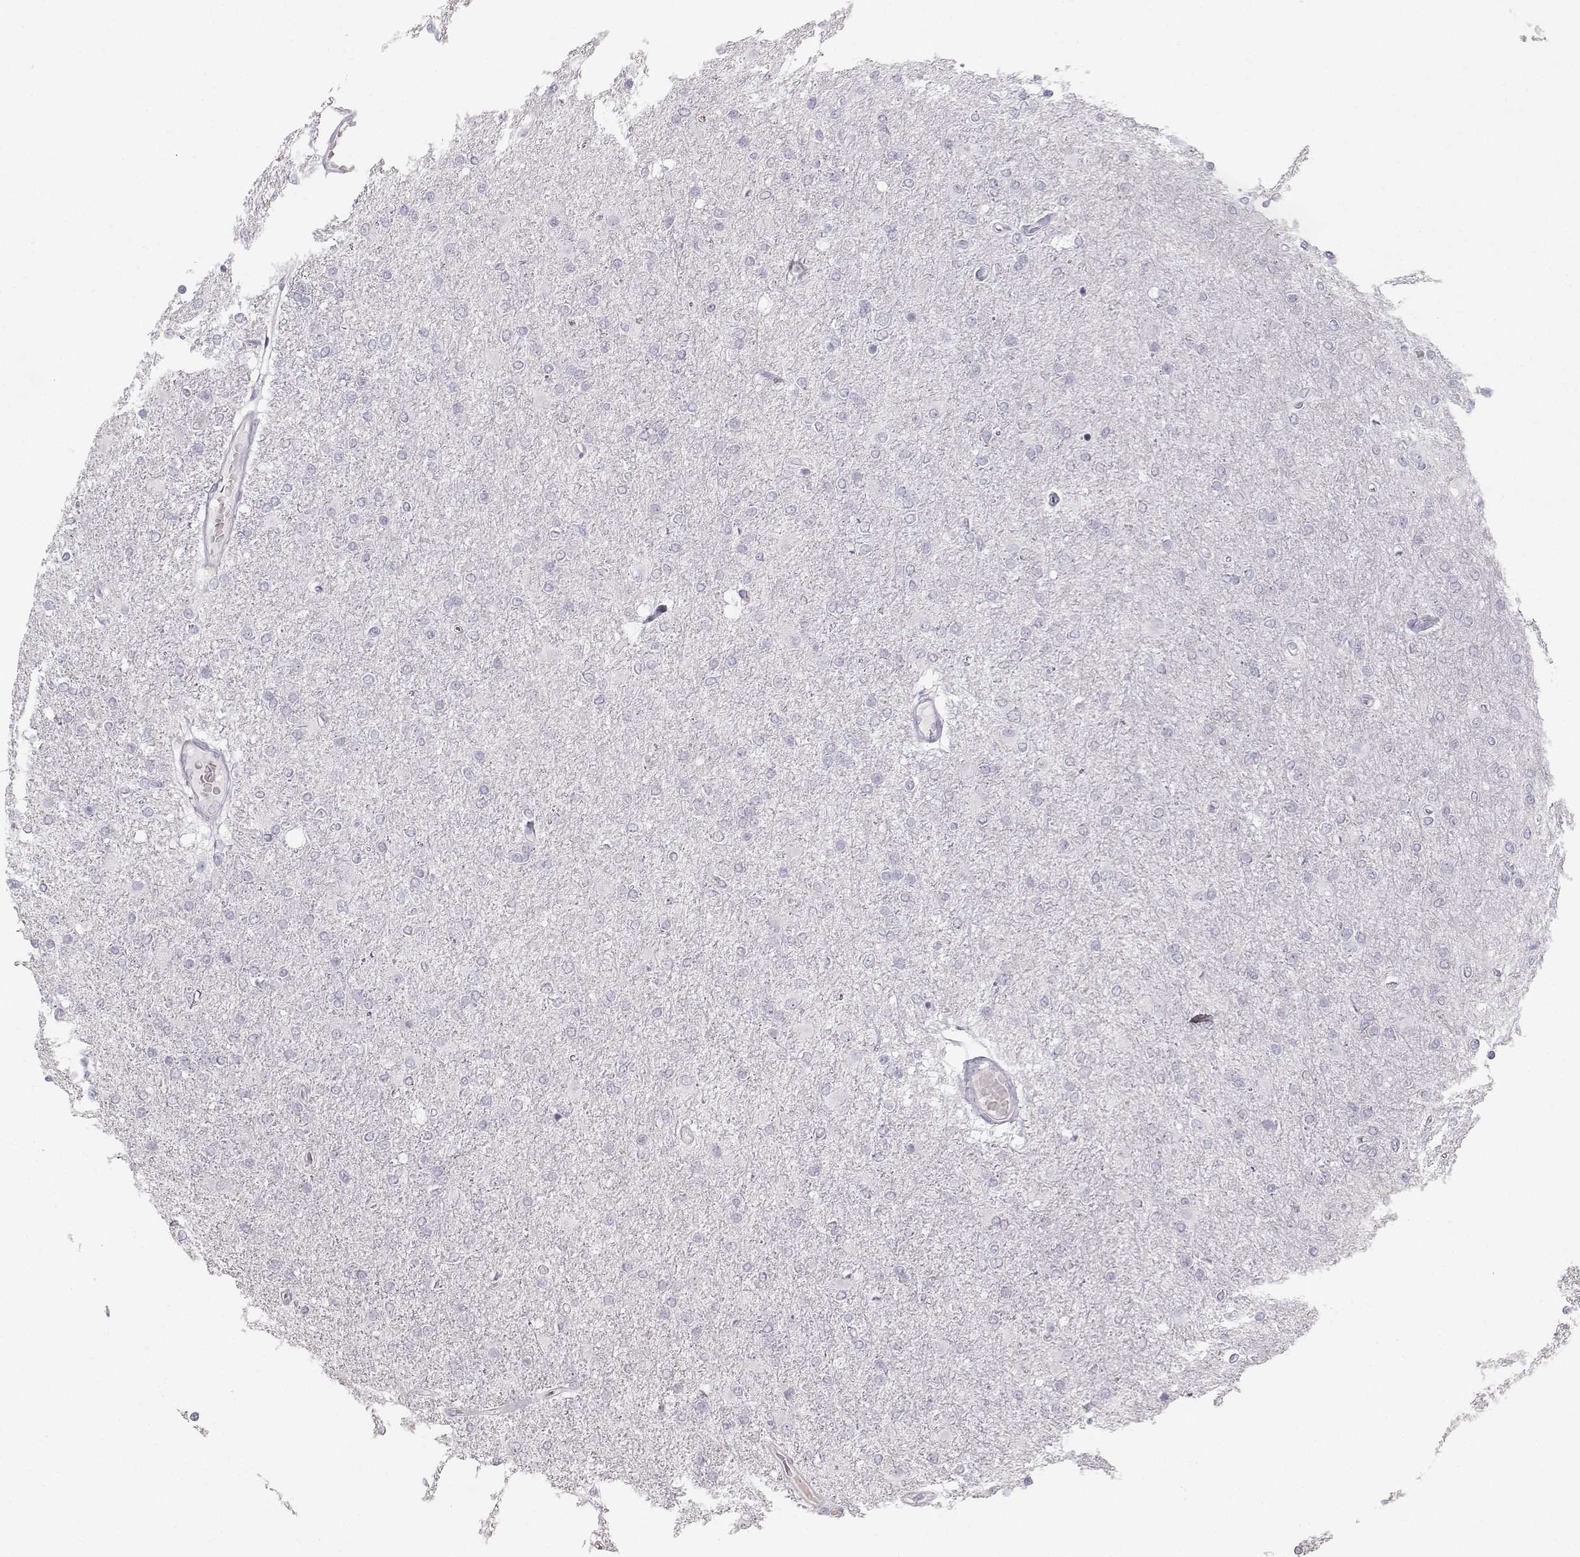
{"staining": {"intensity": "negative", "quantity": "none", "location": "none"}, "tissue": "glioma", "cell_type": "Tumor cells", "image_type": "cancer", "snomed": [{"axis": "morphology", "description": "Glioma, malignant, High grade"}, {"axis": "topography", "description": "Cerebral cortex"}], "caption": "Tumor cells are negative for brown protein staining in glioma.", "gene": "CASR", "patient": {"sex": "male", "age": 70}}